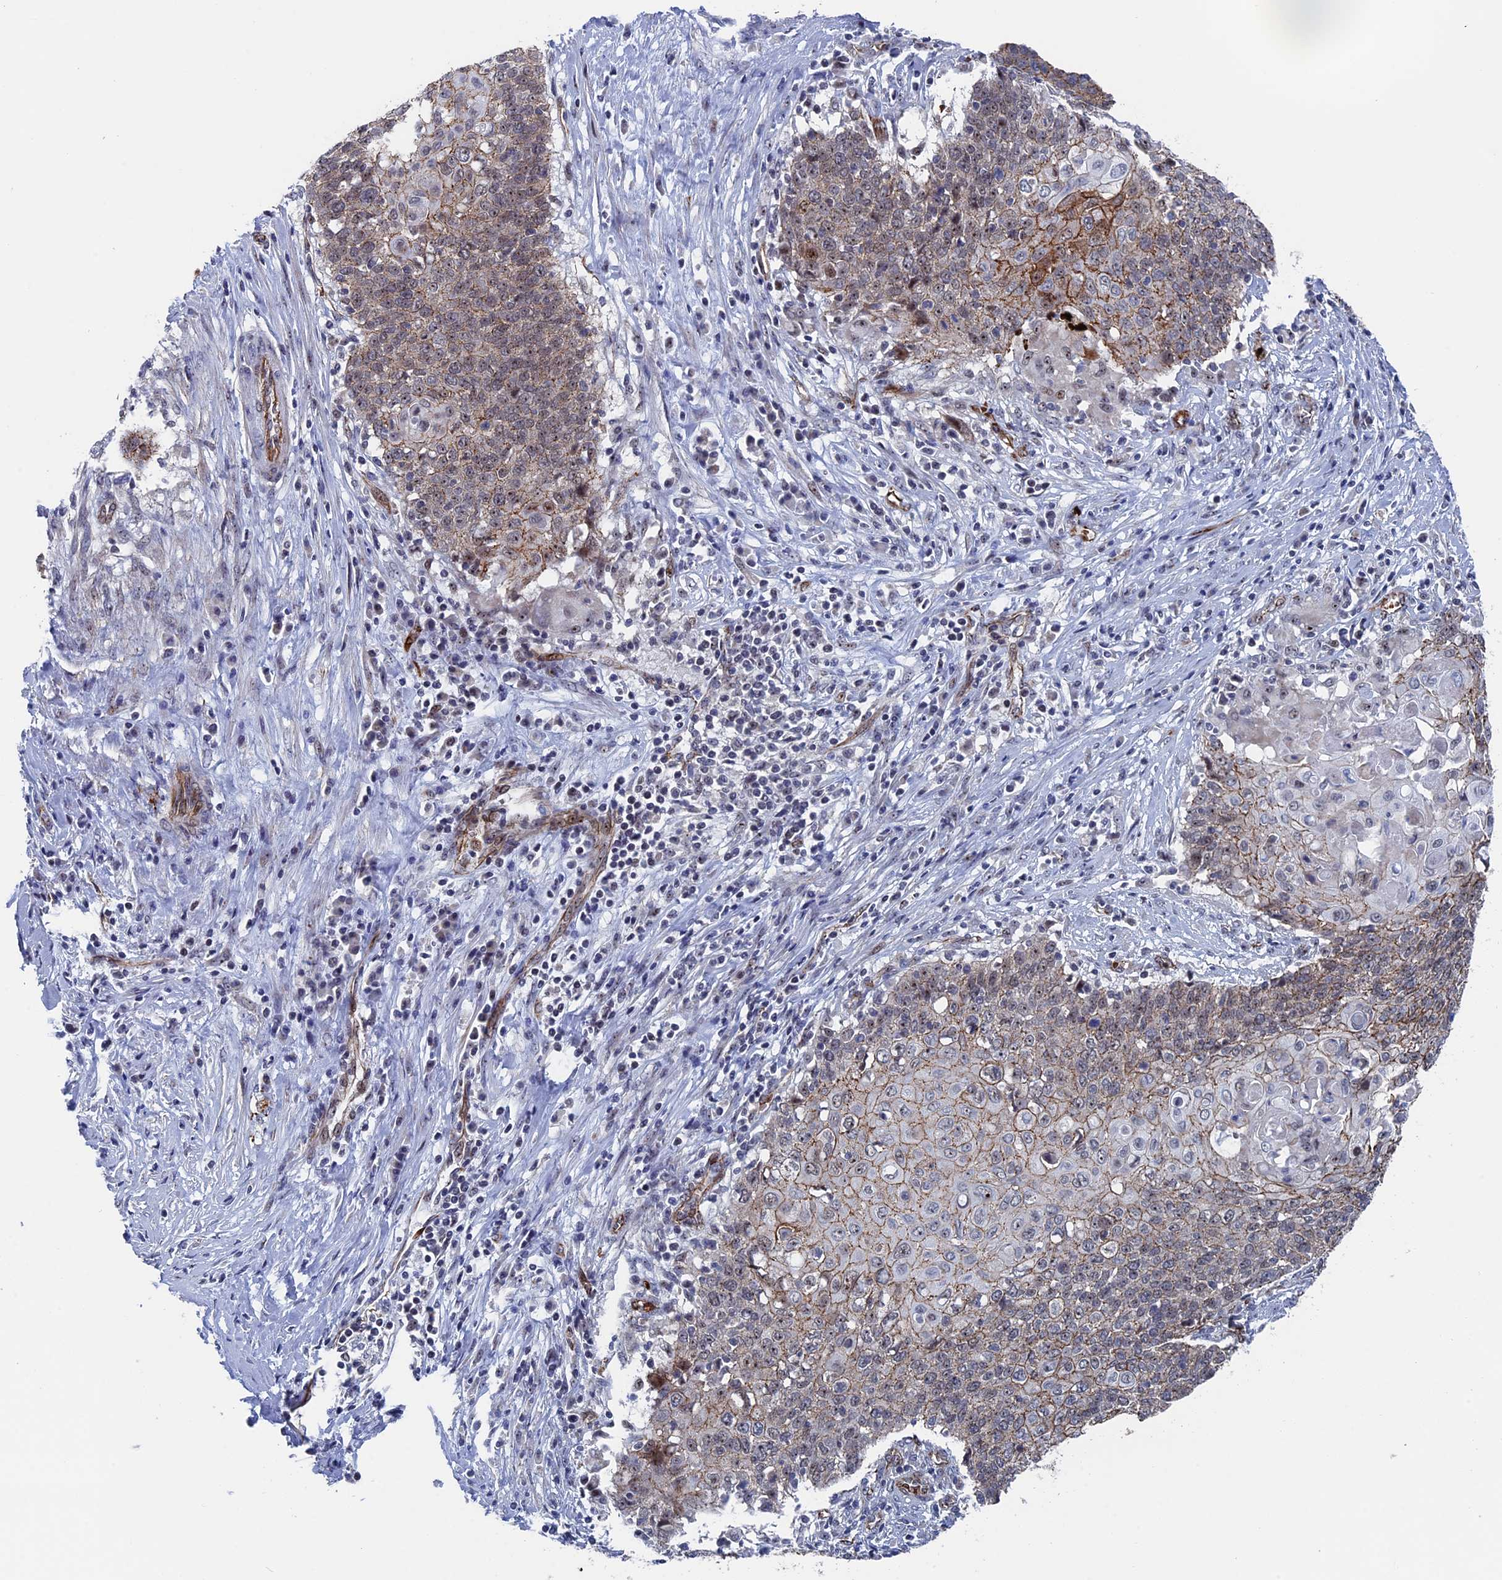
{"staining": {"intensity": "weak", "quantity": ">75%", "location": "cytoplasmic/membranous"}, "tissue": "cervical cancer", "cell_type": "Tumor cells", "image_type": "cancer", "snomed": [{"axis": "morphology", "description": "Squamous cell carcinoma, NOS"}, {"axis": "topography", "description": "Cervix"}], "caption": "Immunohistochemical staining of squamous cell carcinoma (cervical) exhibits low levels of weak cytoplasmic/membranous protein expression in about >75% of tumor cells.", "gene": "EXOSC9", "patient": {"sex": "female", "age": 39}}